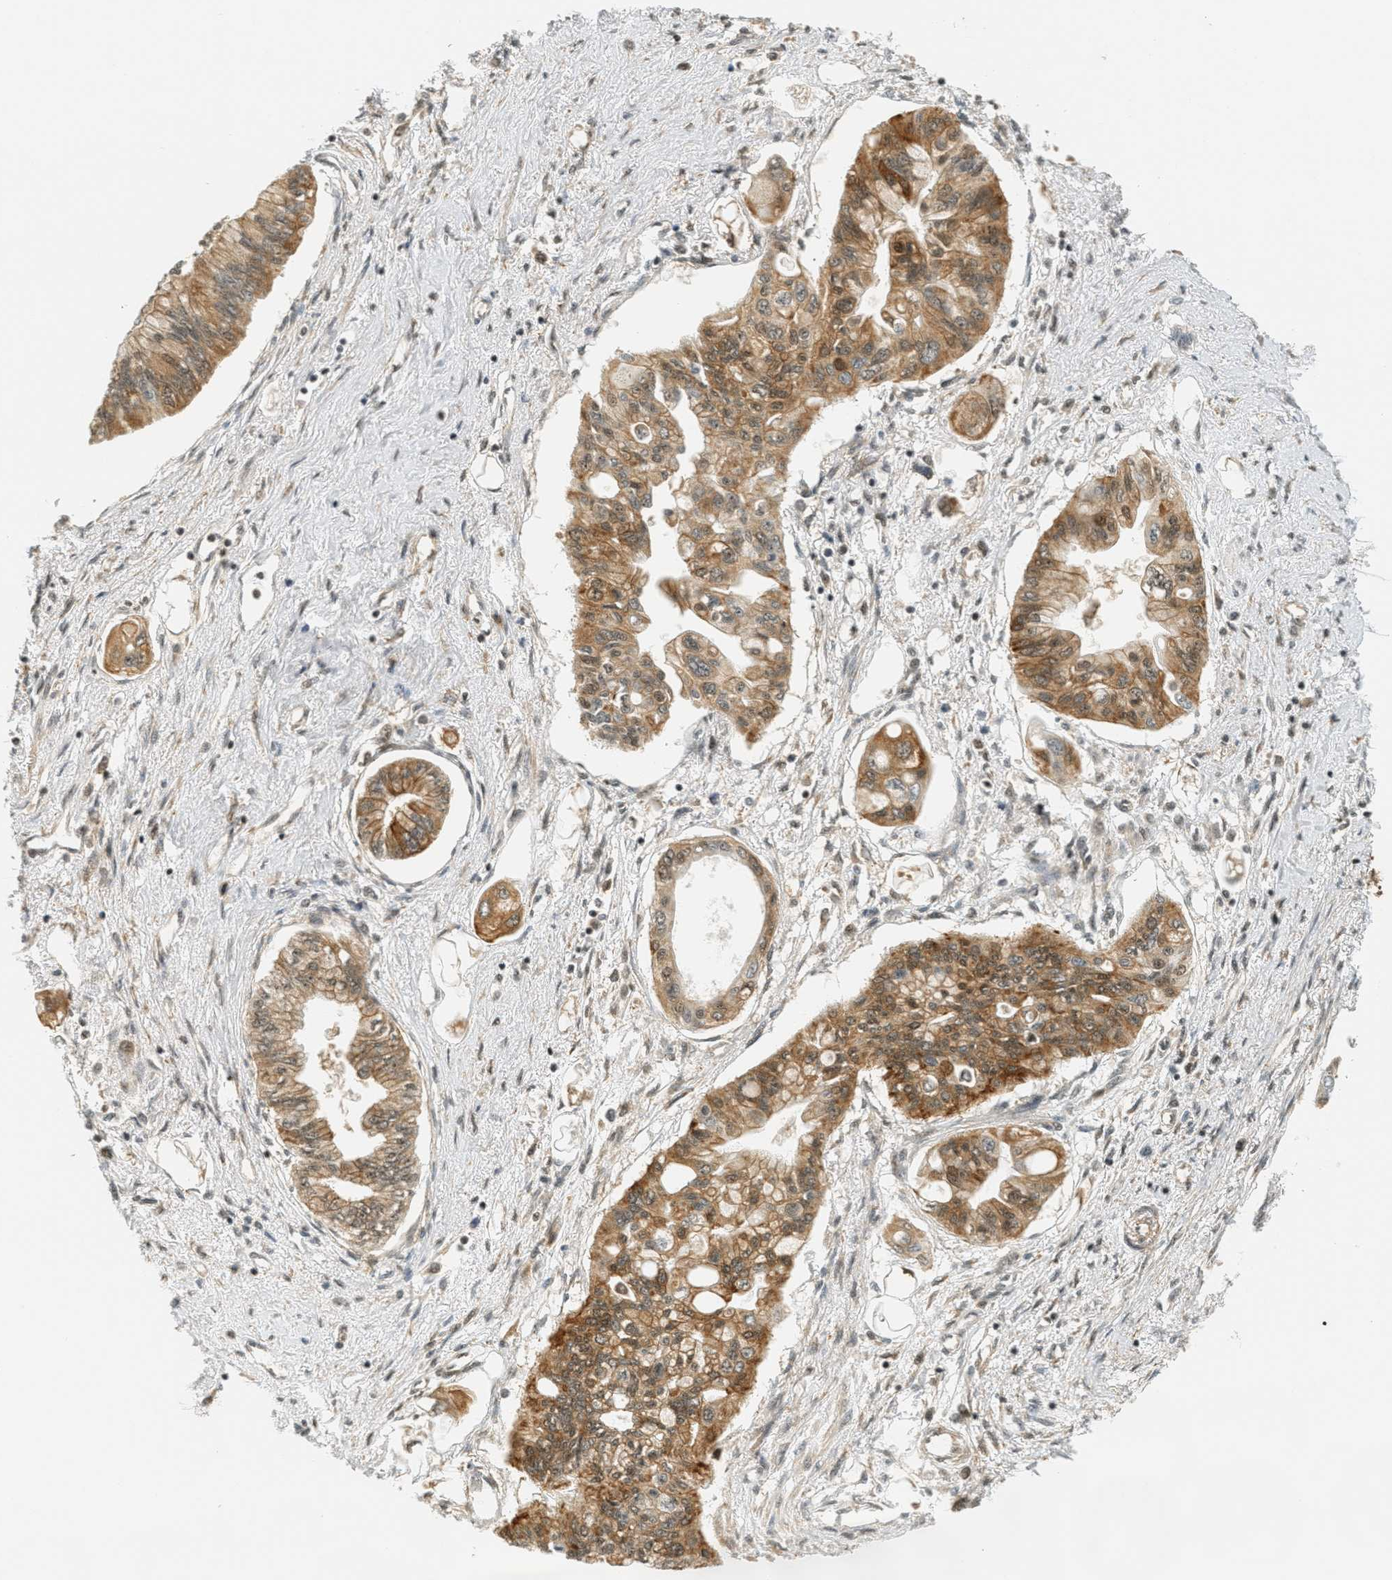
{"staining": {"intensity": "moderate", "quantity": ">75%", "location": "cytoplasmic/membranous"}, "tissue": "pancreatic cancer", "cell_type": "Tumor cells", "image_type": "cancer", "snomed": [{"axis": "morphology", "description": "Adenocarcinoma, NOS"}, {"axis": "topography", "description": "Pancreas"}], "caption": "DAB immunohistochemical staining of pancreatic adenocarcinoma exhibits moderate cytoplasmic/membranous protein expression in approximately >75% of tumor cells.", "gene": "FOXM1", "patient": {"sex": "female", "age": 77}}